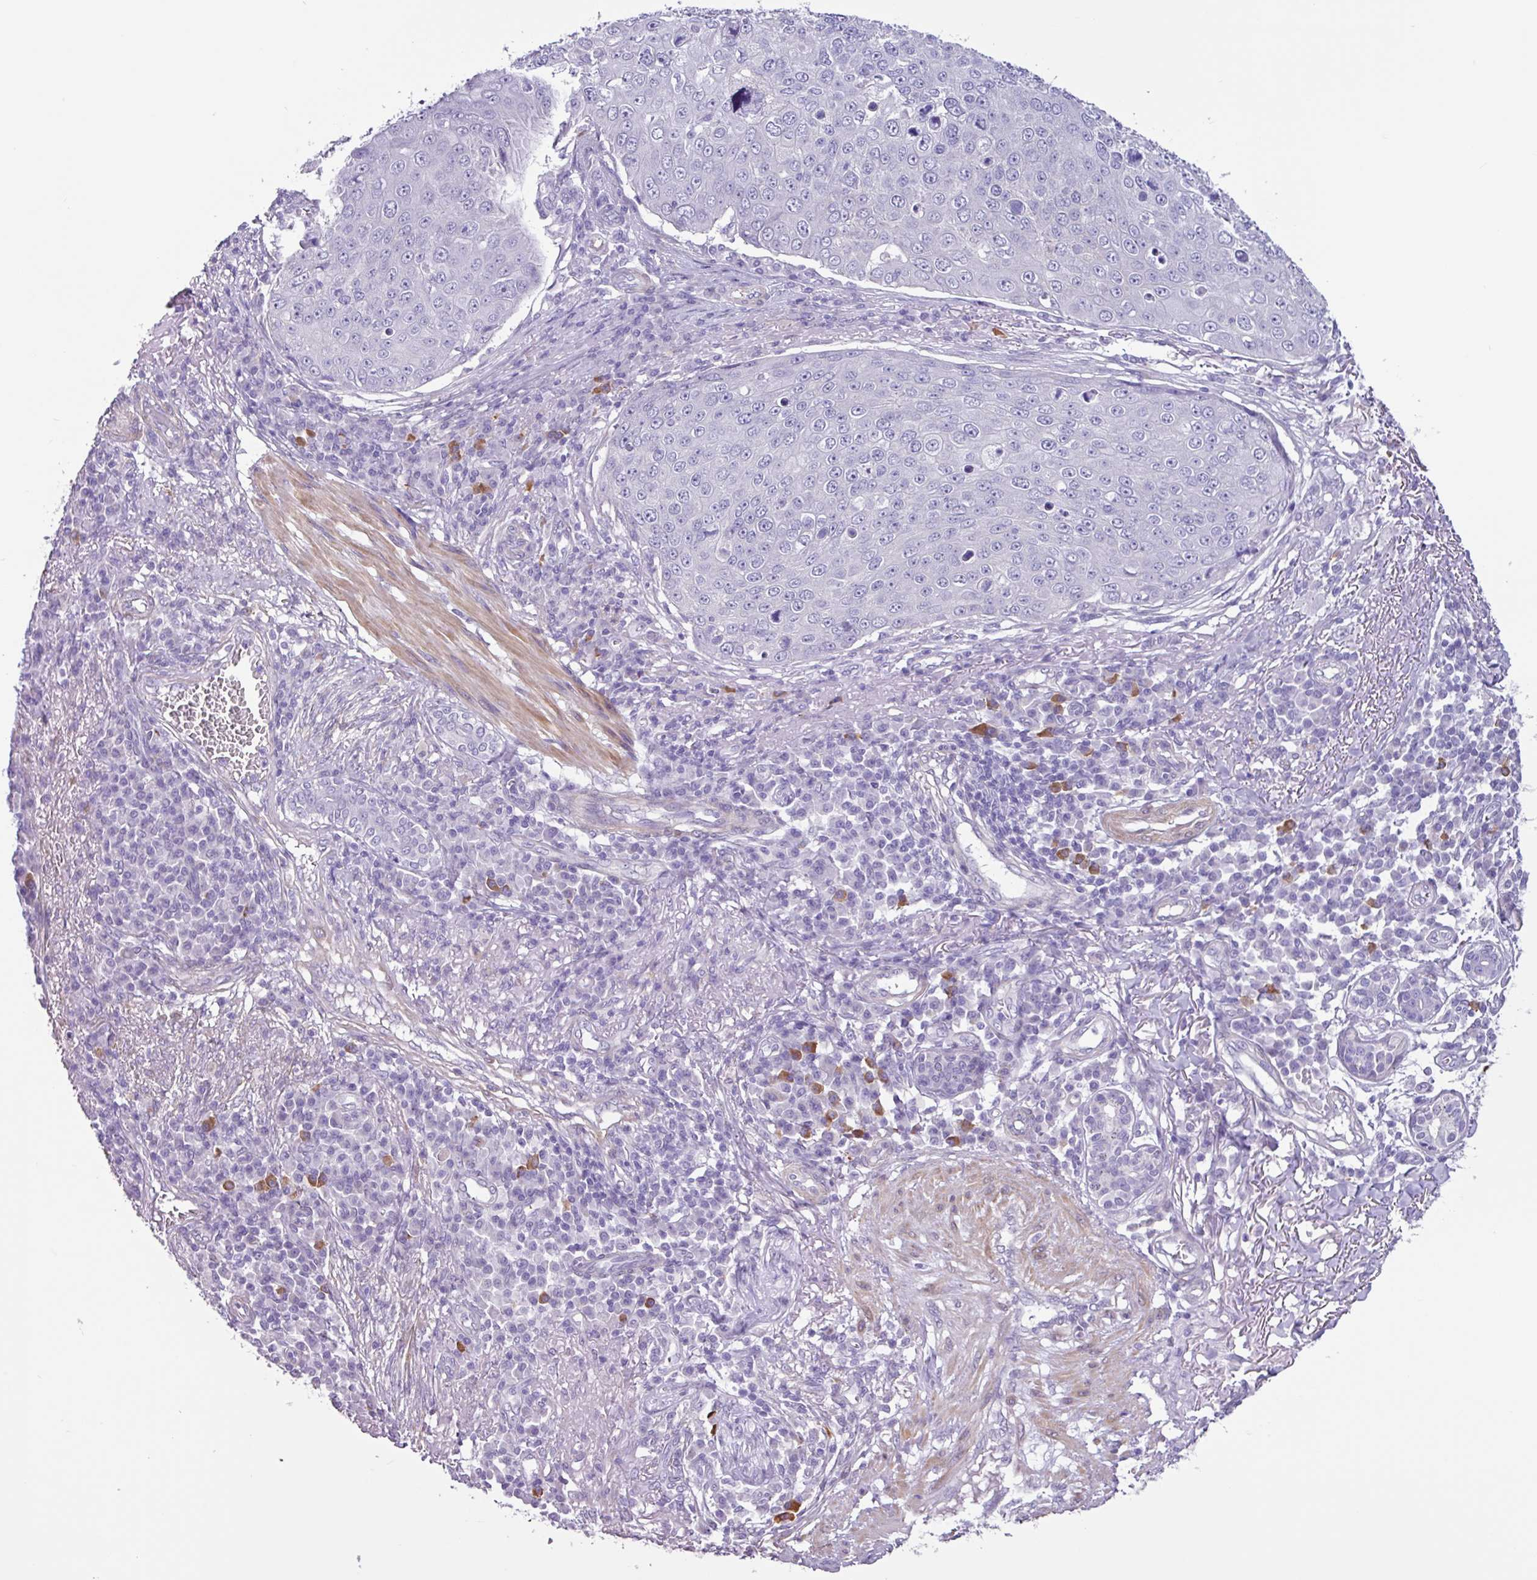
{"staining": {"intensity": "negative", "quantity": "none", "location": "none"}, "tissue": "skin cancer", "cell_type": "Tumor cells", "image_type": "cancer", "snomed": [{"axis": "morphology", "description": "Squamous cell carcinoma, NOS"}, {"axis": "topography", "description": "Skin"}], "caption": "Skin cancer was stained to show a protein in brown. There is no significant staining in tumor cells.", "gene": "OTX1", "patient": {"sex": "male", "age": 71}}